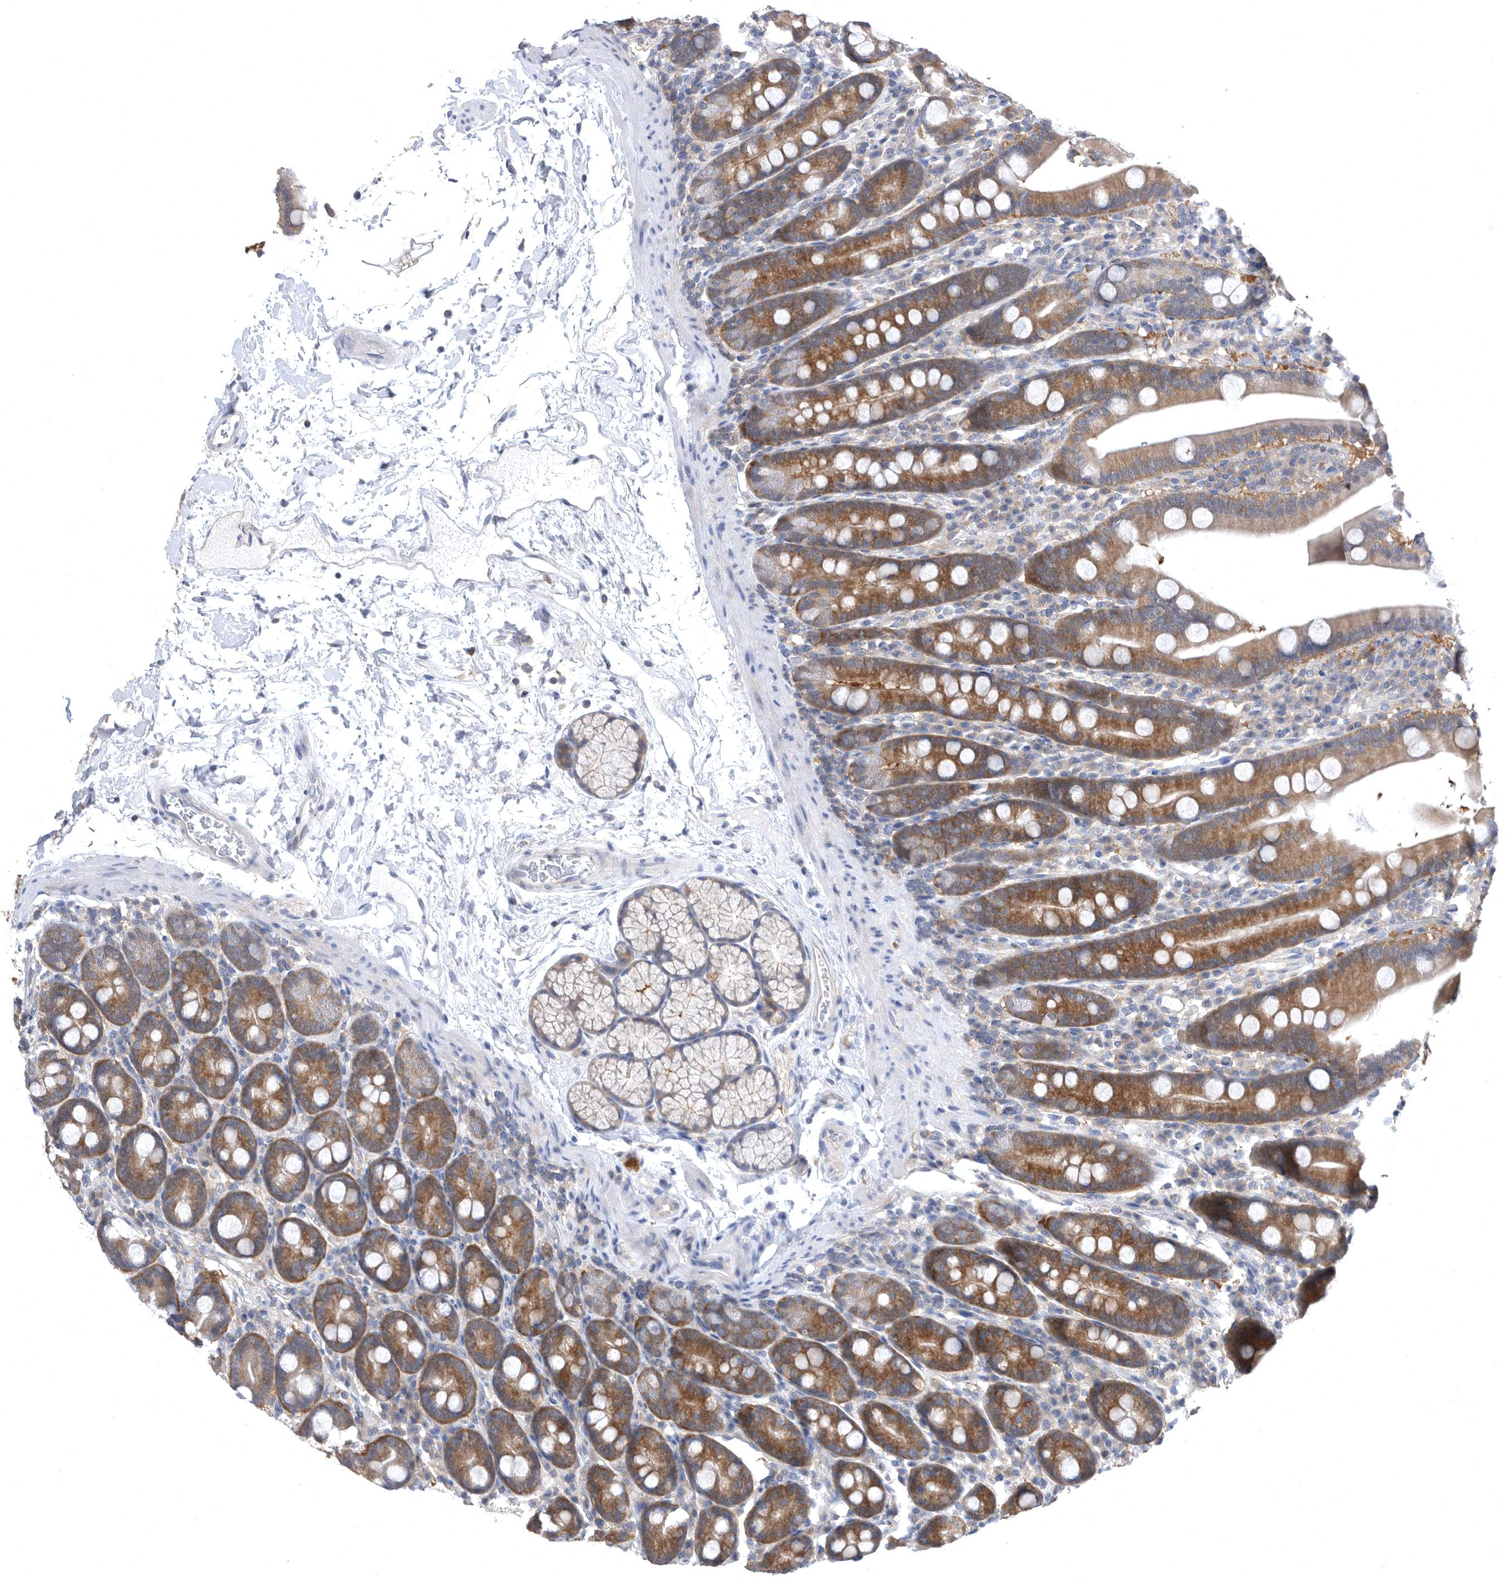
{"staining": {"intensity": "moderate", "quantity": ">75%", "location": "cytoplasmic/membranous"}, "tissue": "duodenum", "cell_type": "Glandular cells", "image_type": "normal", "snomed": [{"axis": "morphology", "description": "Normal tissue, NOS"}, {"axis": "topography", "description": "Duodenum"}], "caption": "Duodenum stained with IHC exhibits moderate cytoplasmic/membranous staining in approximately >75% of glandular cells.", "gene": "CCT4", "patient": {"sex": "male", "age": 35}}